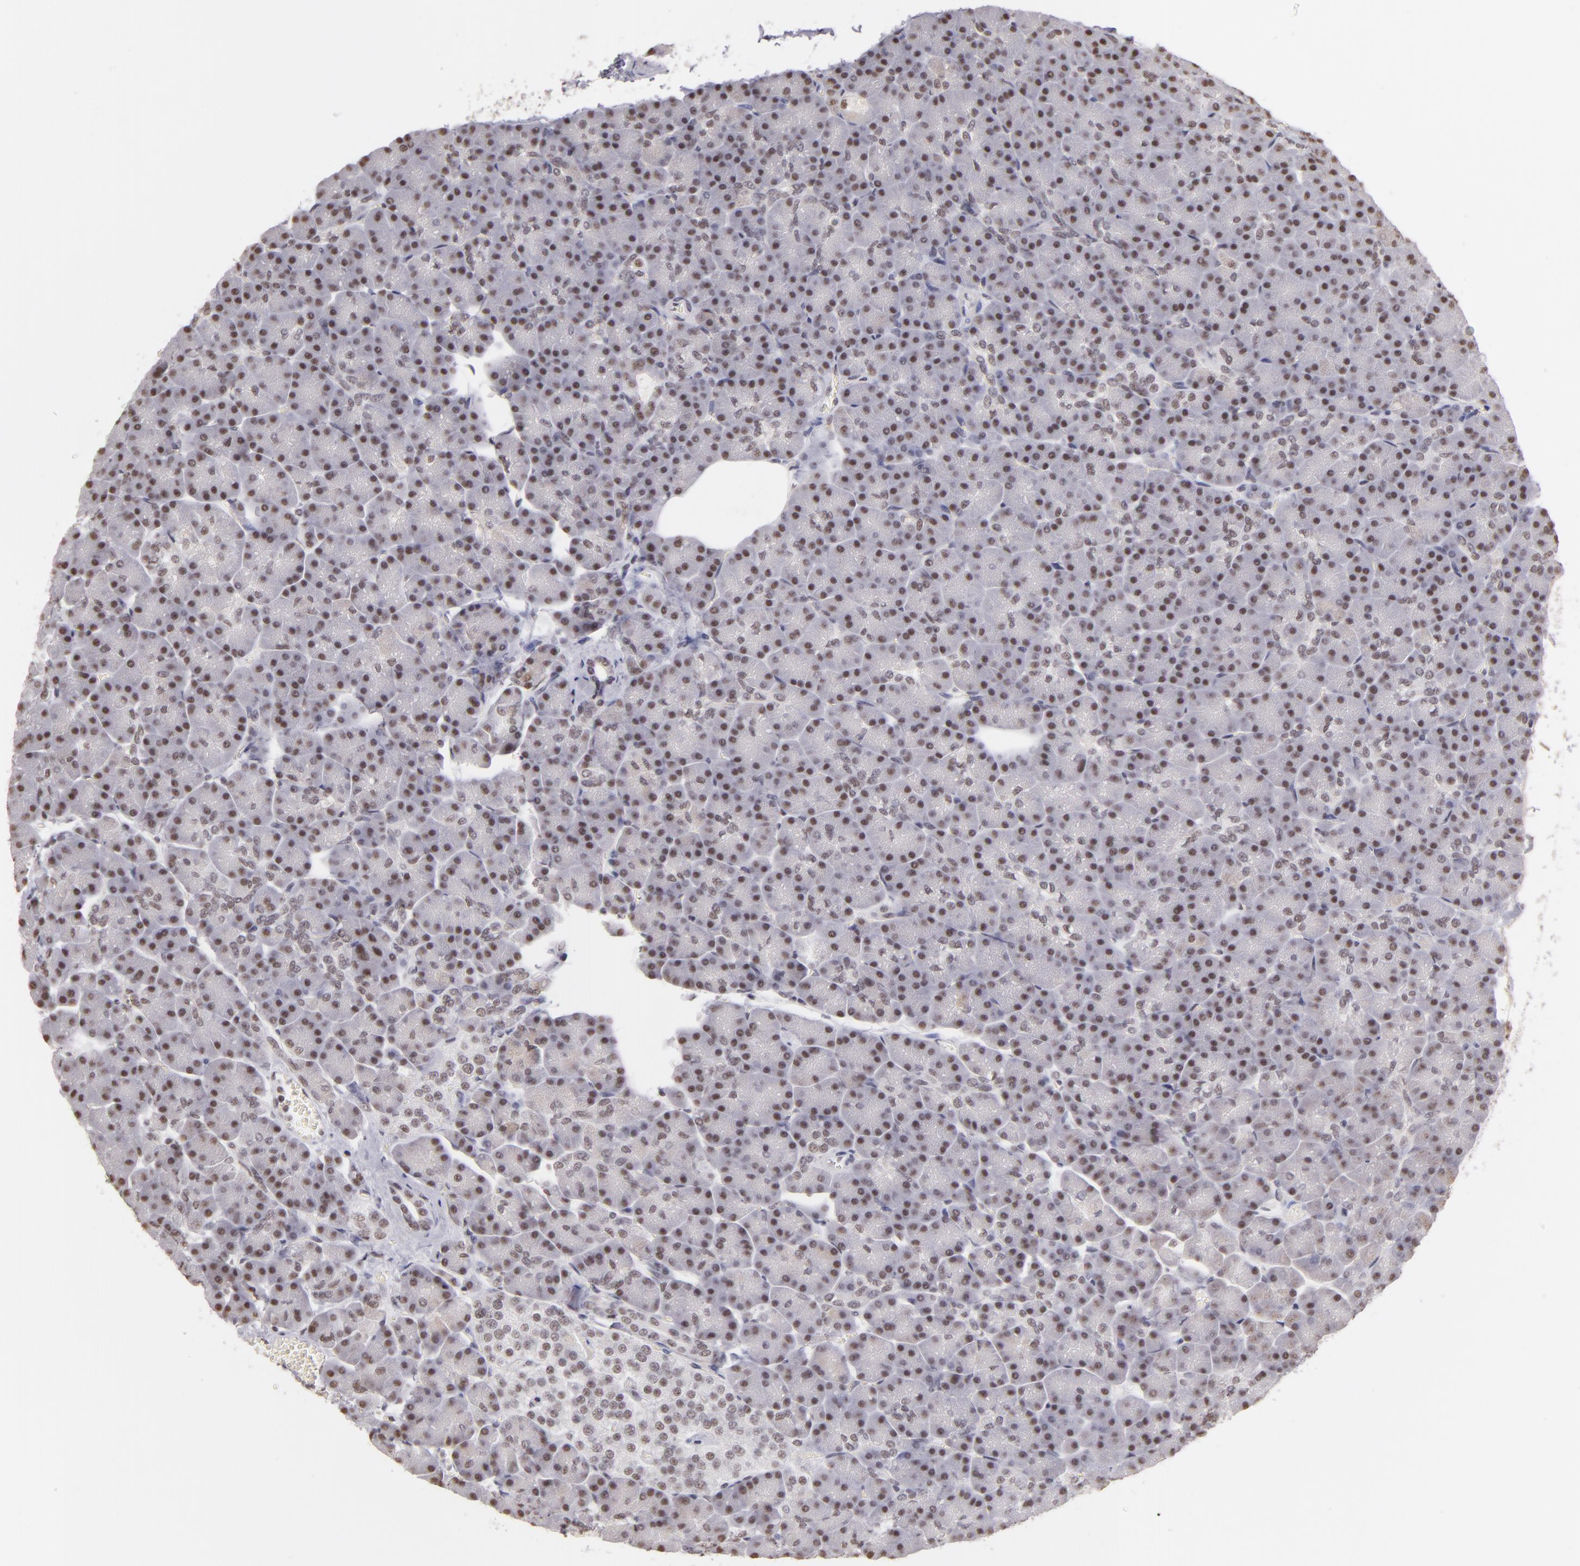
{"staining": {"intensity": "moderate", "quantity": ">75%", "location": "nuclear"}, "tissue": "pancreas", "cell_type": "Exocrine glandular cells", "image_type": "normal", "snomed": [{"axis": "morphology", "description": "Normal tissue, NOS"}, {"axis": "topography", "description": "Pancreas"}], "caption": "An IHC micrograph of unremarkable tissue is shown. Protein staining in brown highlights moderate nuclear positivity in pancreas within exocrine glandular cells. (brown staining indicates protein expression, while blue staining denotes nuclei).", "gene": "INTS6", "patient": {"sex": "female", "age": 43}}